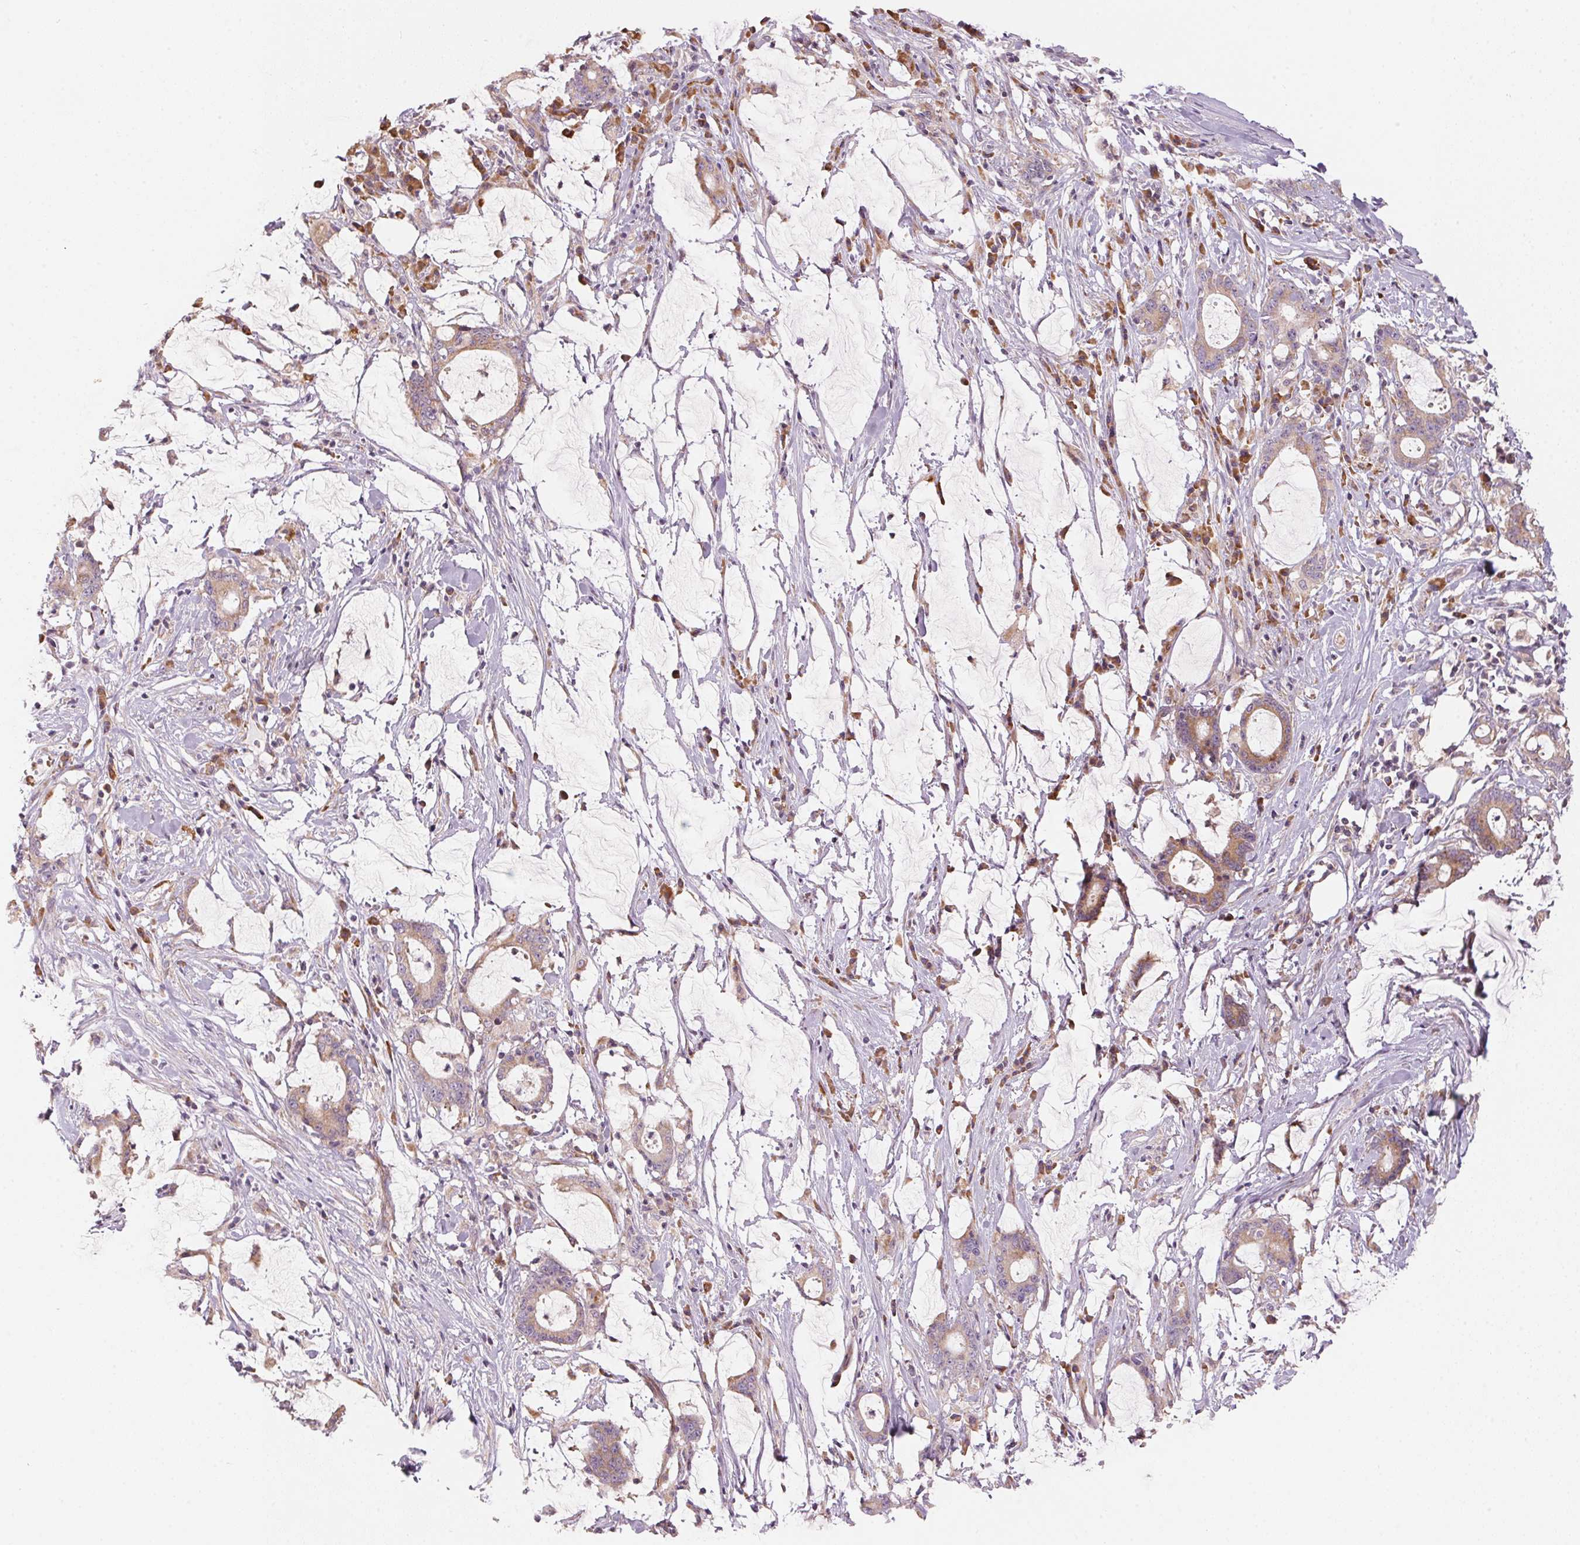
{"staining": {"intensity": "moderate", "quantity": ">75%", "location": "cytoplasmic/membranous"}, "tissue": "stomach cancer", "cell_type": "Tumor cells", "image_type": "cancer", "snomed": [{"axis": "morphology", "description": "Adenocarcinoma, NOS"}, {"axis": "topography", "description": "Stomach, upper"}], "caption": "An immunohistochemistry histopathology image of neoplastic tissue is shown. Protein staining in brown shows moderate cytoplasmic/membranous positivity in adenocarcinoma (stomach) within tumor cells. The protein is shown in brown color, while the nuclei are stained blue.", "gene": "BLOC1S2", "patient": {"sex": "male", "age": 68}}